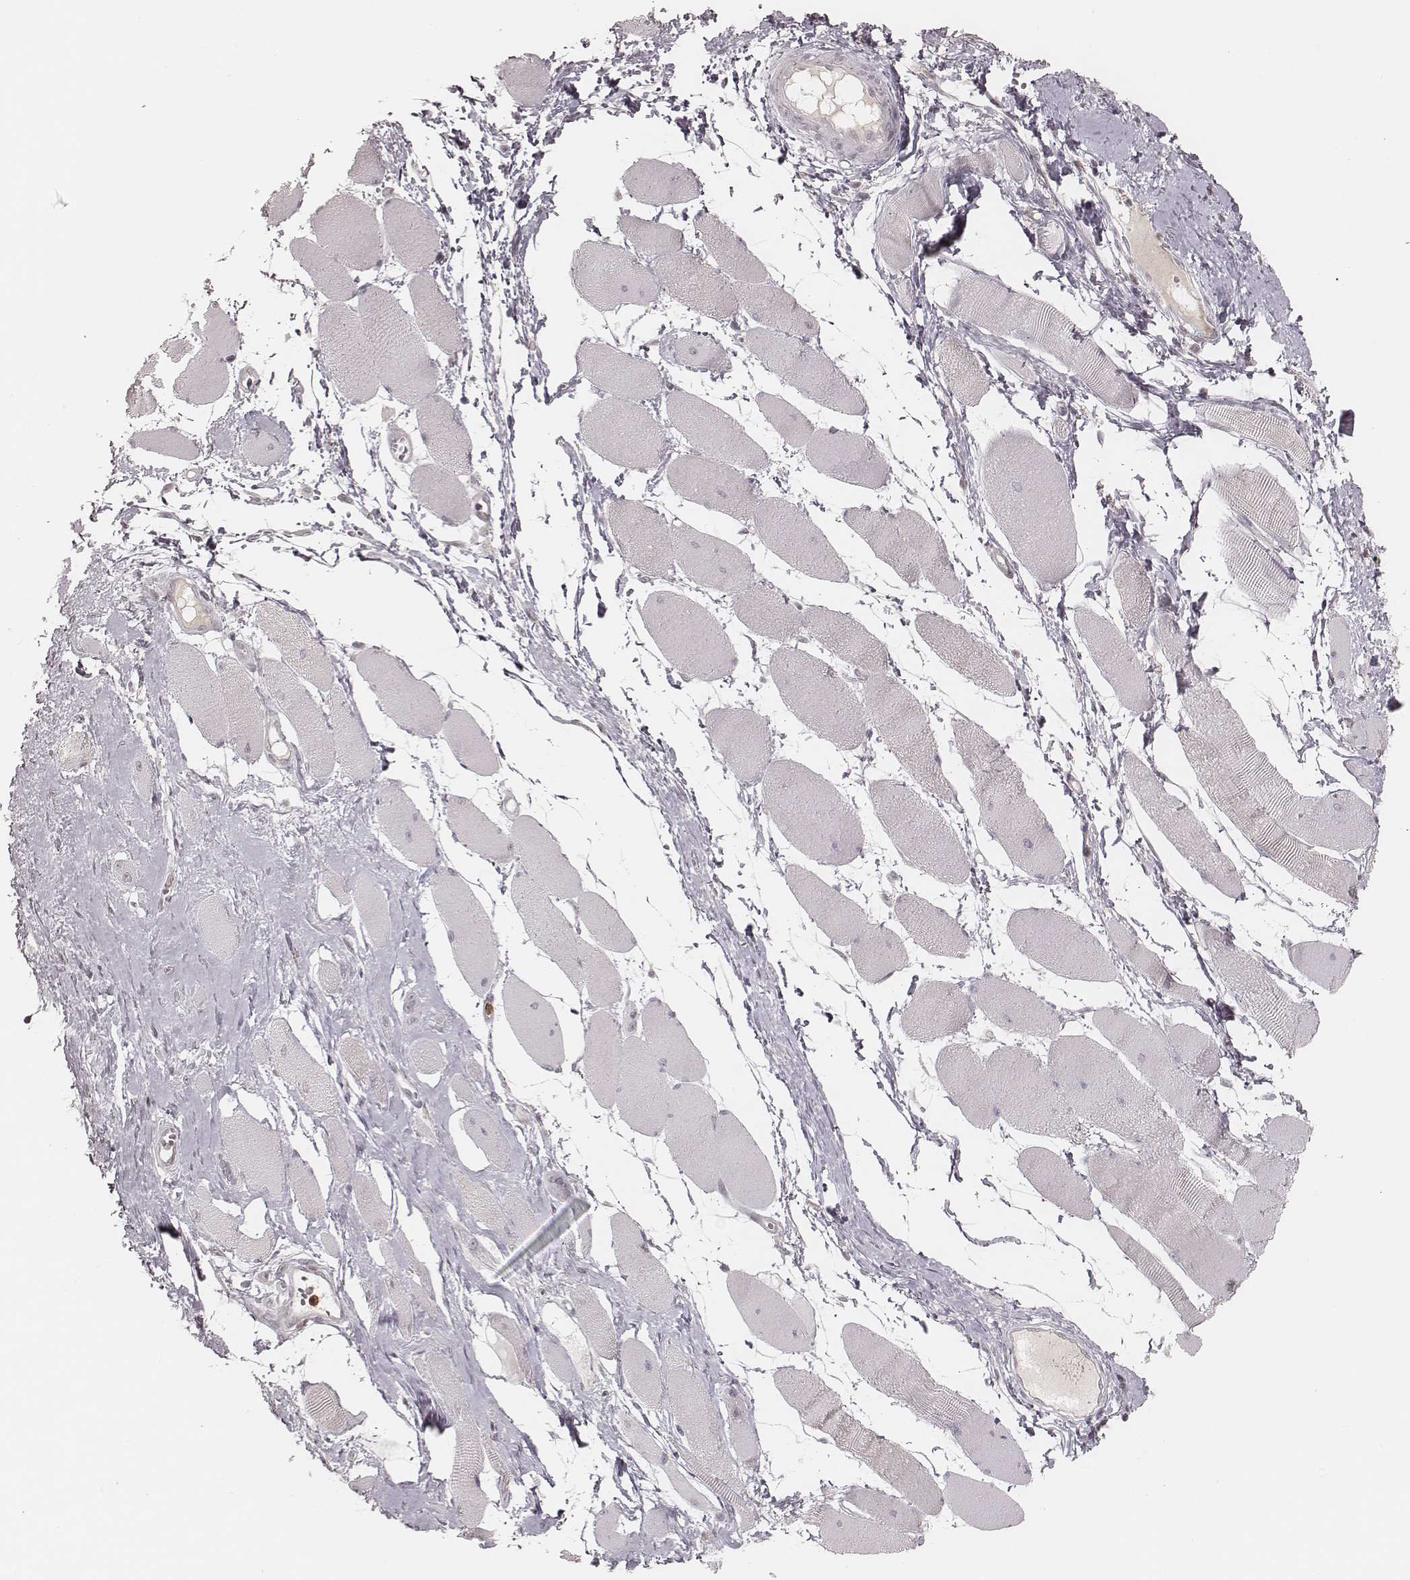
{"staining": {"intensity": "negative", "quantity": "none", "location": "none"}, "tissue": "skeletal muscle", "cell_type": "Myocytes", "image_type": "normal", "snomed": [{"axis": "morphology", "description": "Normal tissue, NOS"}, {"axis": "topography", "description": "Skeletal muscle"}], "caption": "The immunohistochemistry photomicrograph has no significant staining in myocytes of skeletal muscle. Brightfield microscopy of immunohistochemistry (IHC) stained with DAB (brown) and hematoxylin (blue), captured at high magnification.", "gene": "KITLG", "patient": {"sex": "female", "age": 75}}